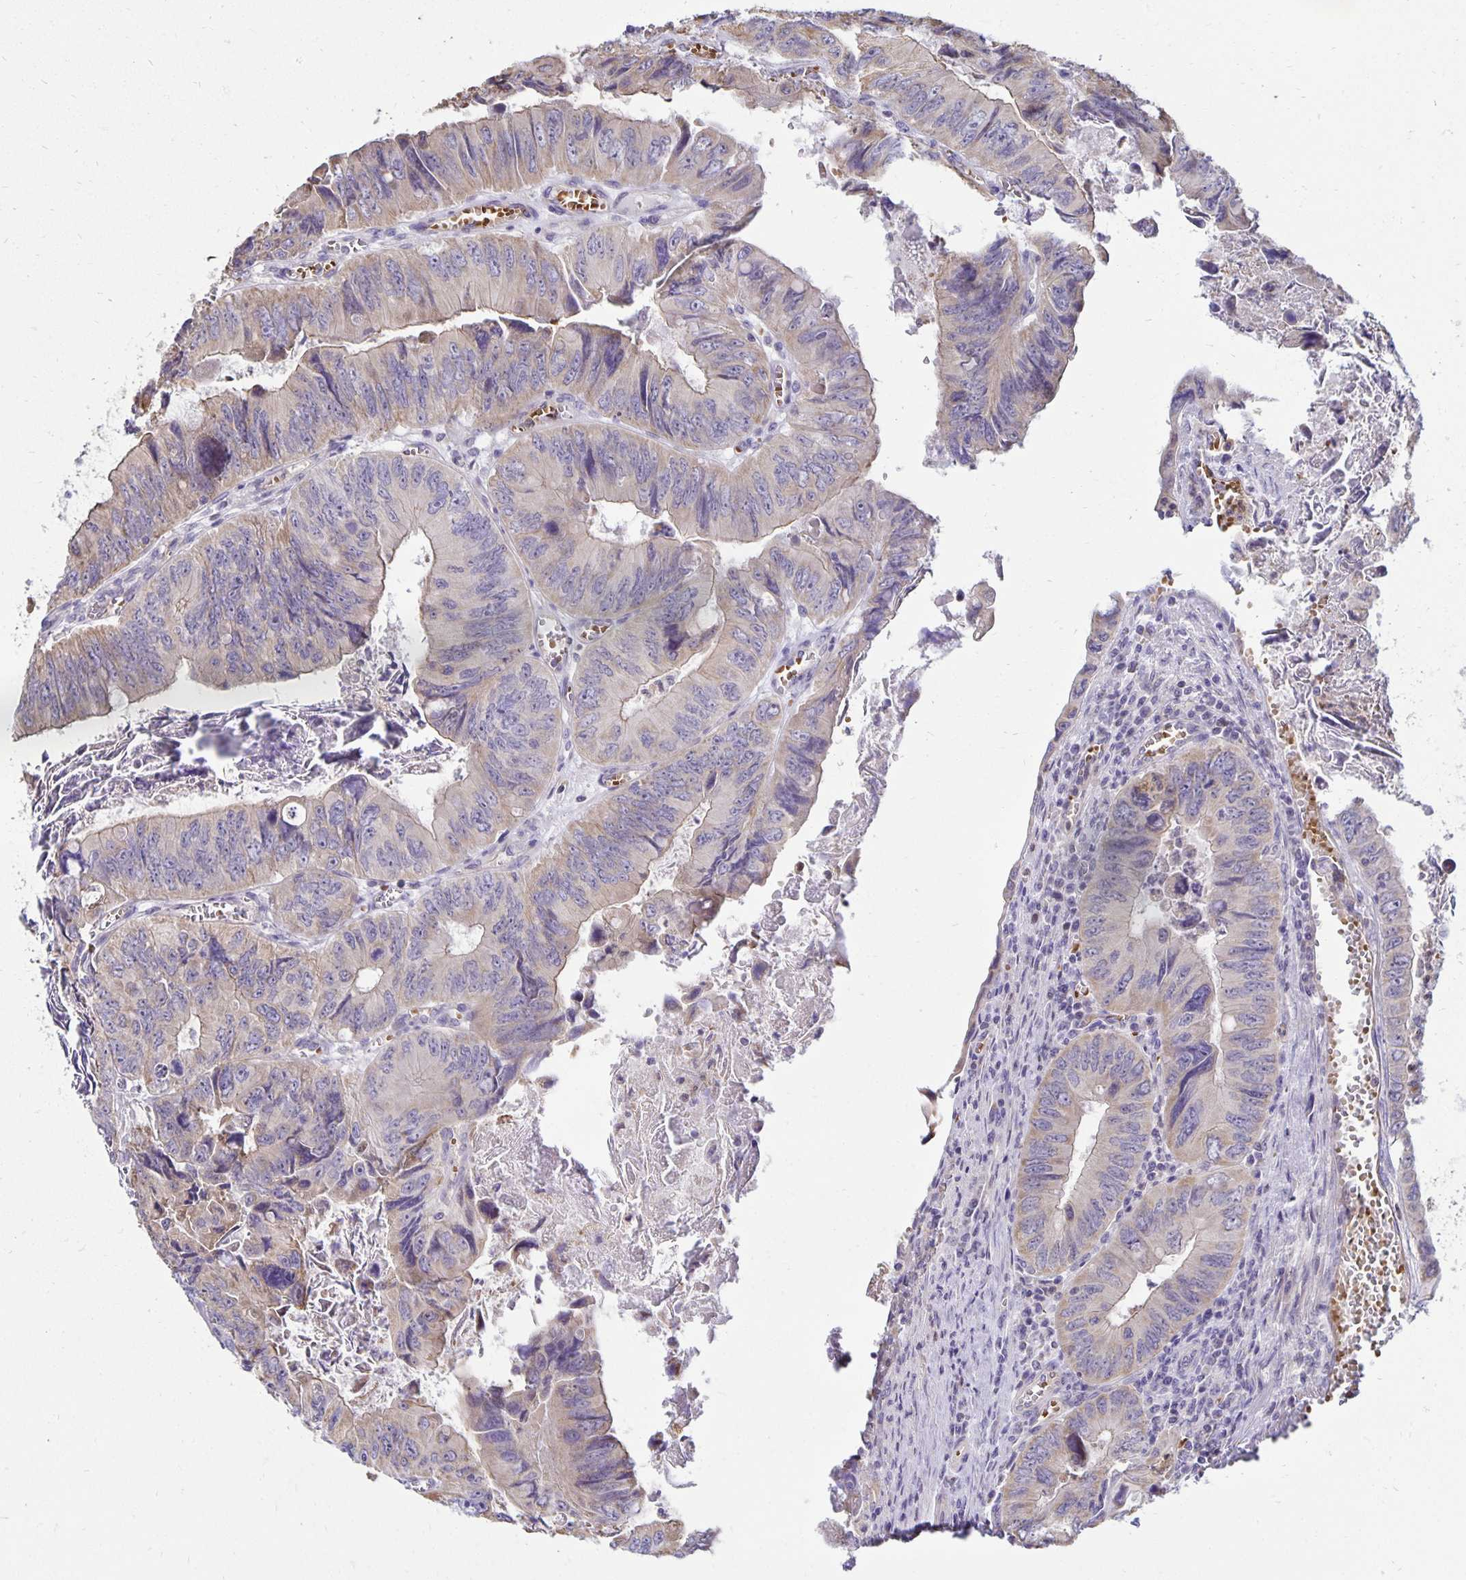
{"staining": {"intensity": "weak", "quantity": "25%-75%", "location": "cytoplasmic/membranous"}, "tissue": "colorectal cancer", "cell_type": "Tumor cells", "image_type": "cancer", "snomed": [{"axis": "morphology", "description": "Adenocarcinoma, NOS"}, {"axis": "topography", "description": "Colon"}], "caption": "Weak cytoplasmic/membranous protein positivity is present in about 25%-75% of tumor cells in adenocarcinoma (colorectal).", "gene": "FN3K", "patient": {"sex": "female", "age": 84}}